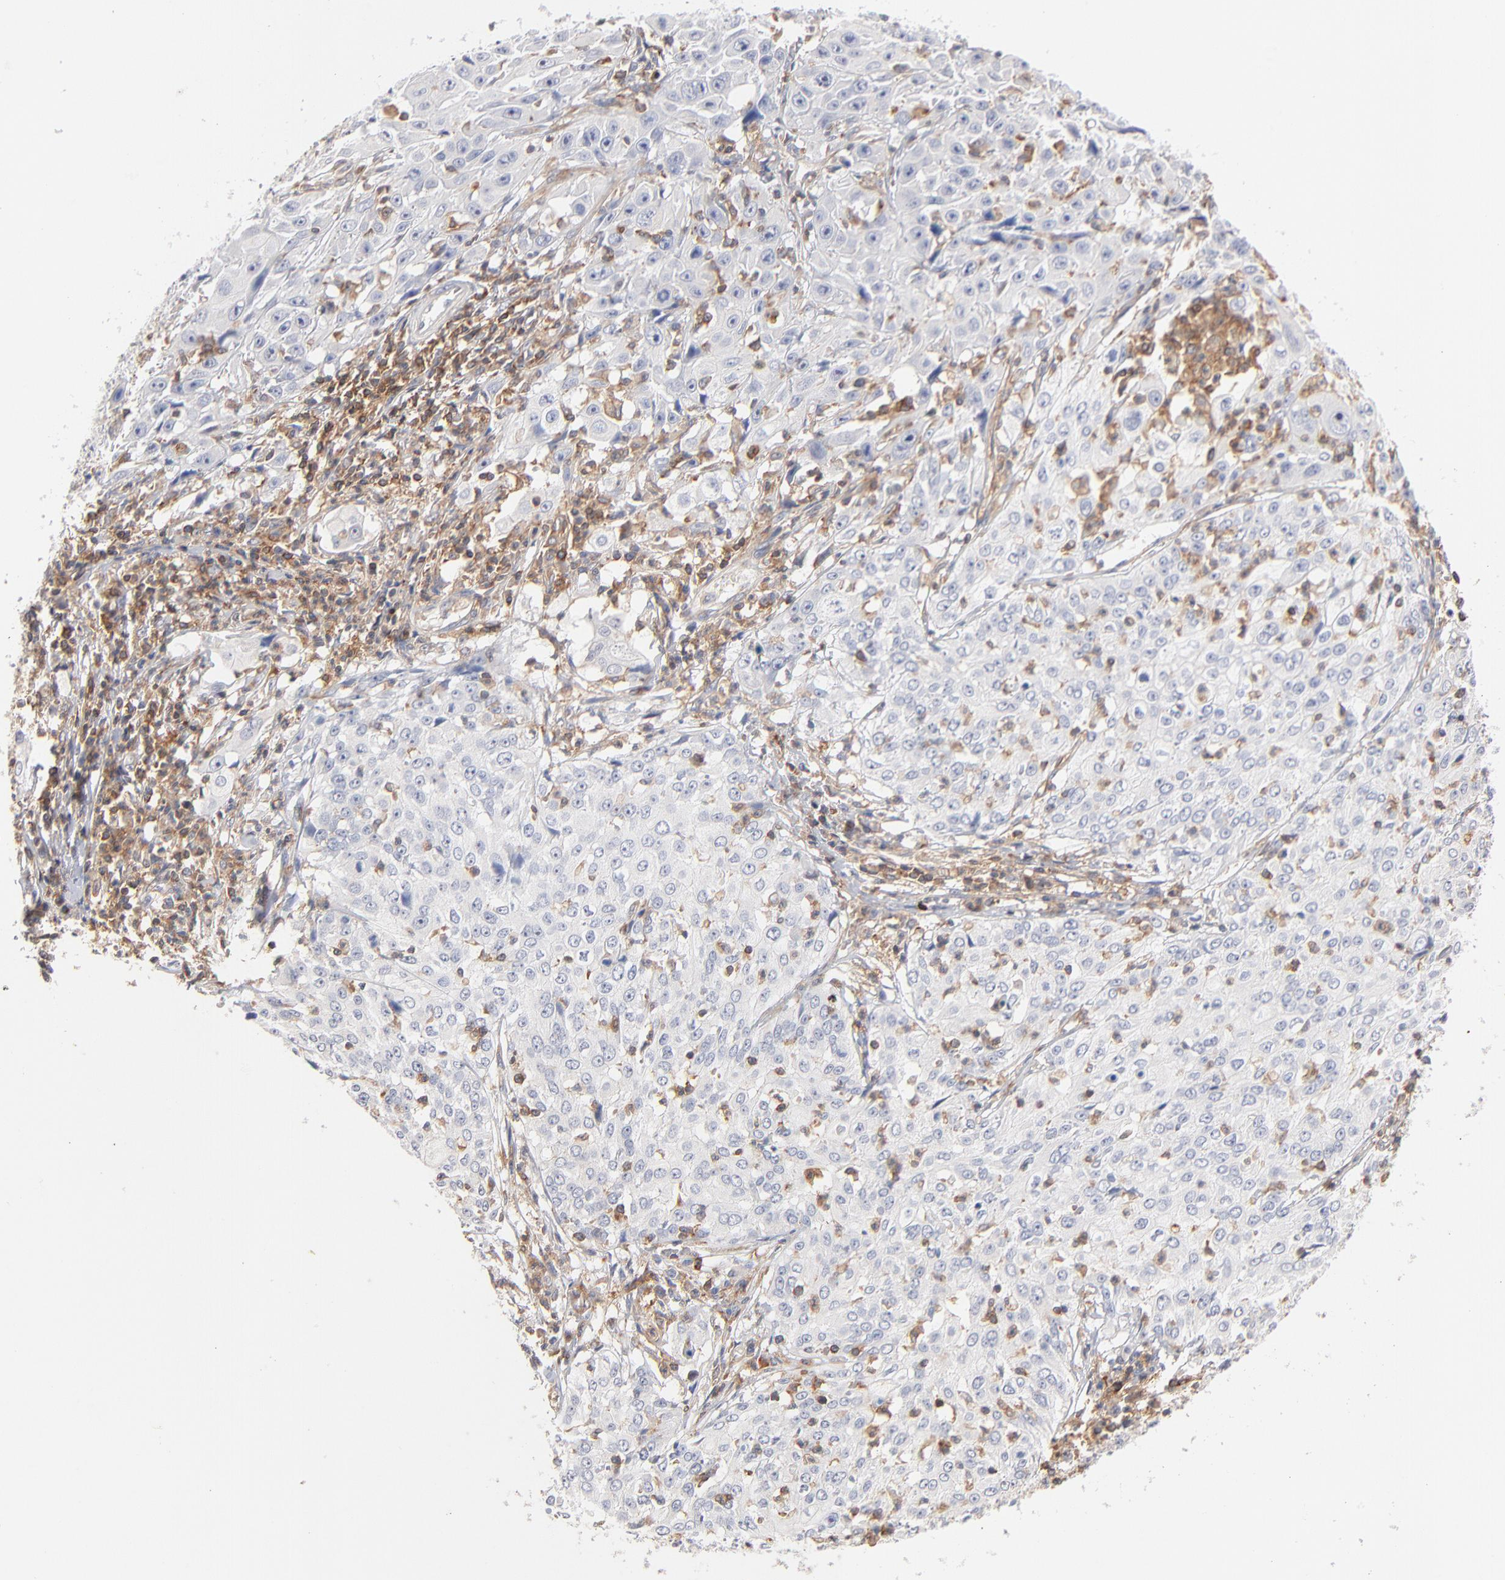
{"staining": {"intensity": "negative", "quantity": "none", "location": "none"}, "tissue": "cervical cancer", "cell_type": "Tumor cells", "image_type": "cancer", "snomed": [{"axis": "morphology", "description": "Squamous cell carcinoma, NOS"}, {"axis": "topography", "description": "Cervix"}], "caption": "A histopathology image of cervical squamous cell carcinoma stained for a protein exhibits no brown staining in tumor cells.", "gene": "WIPF1", "patient": {"sex": "female", "age": 39}}